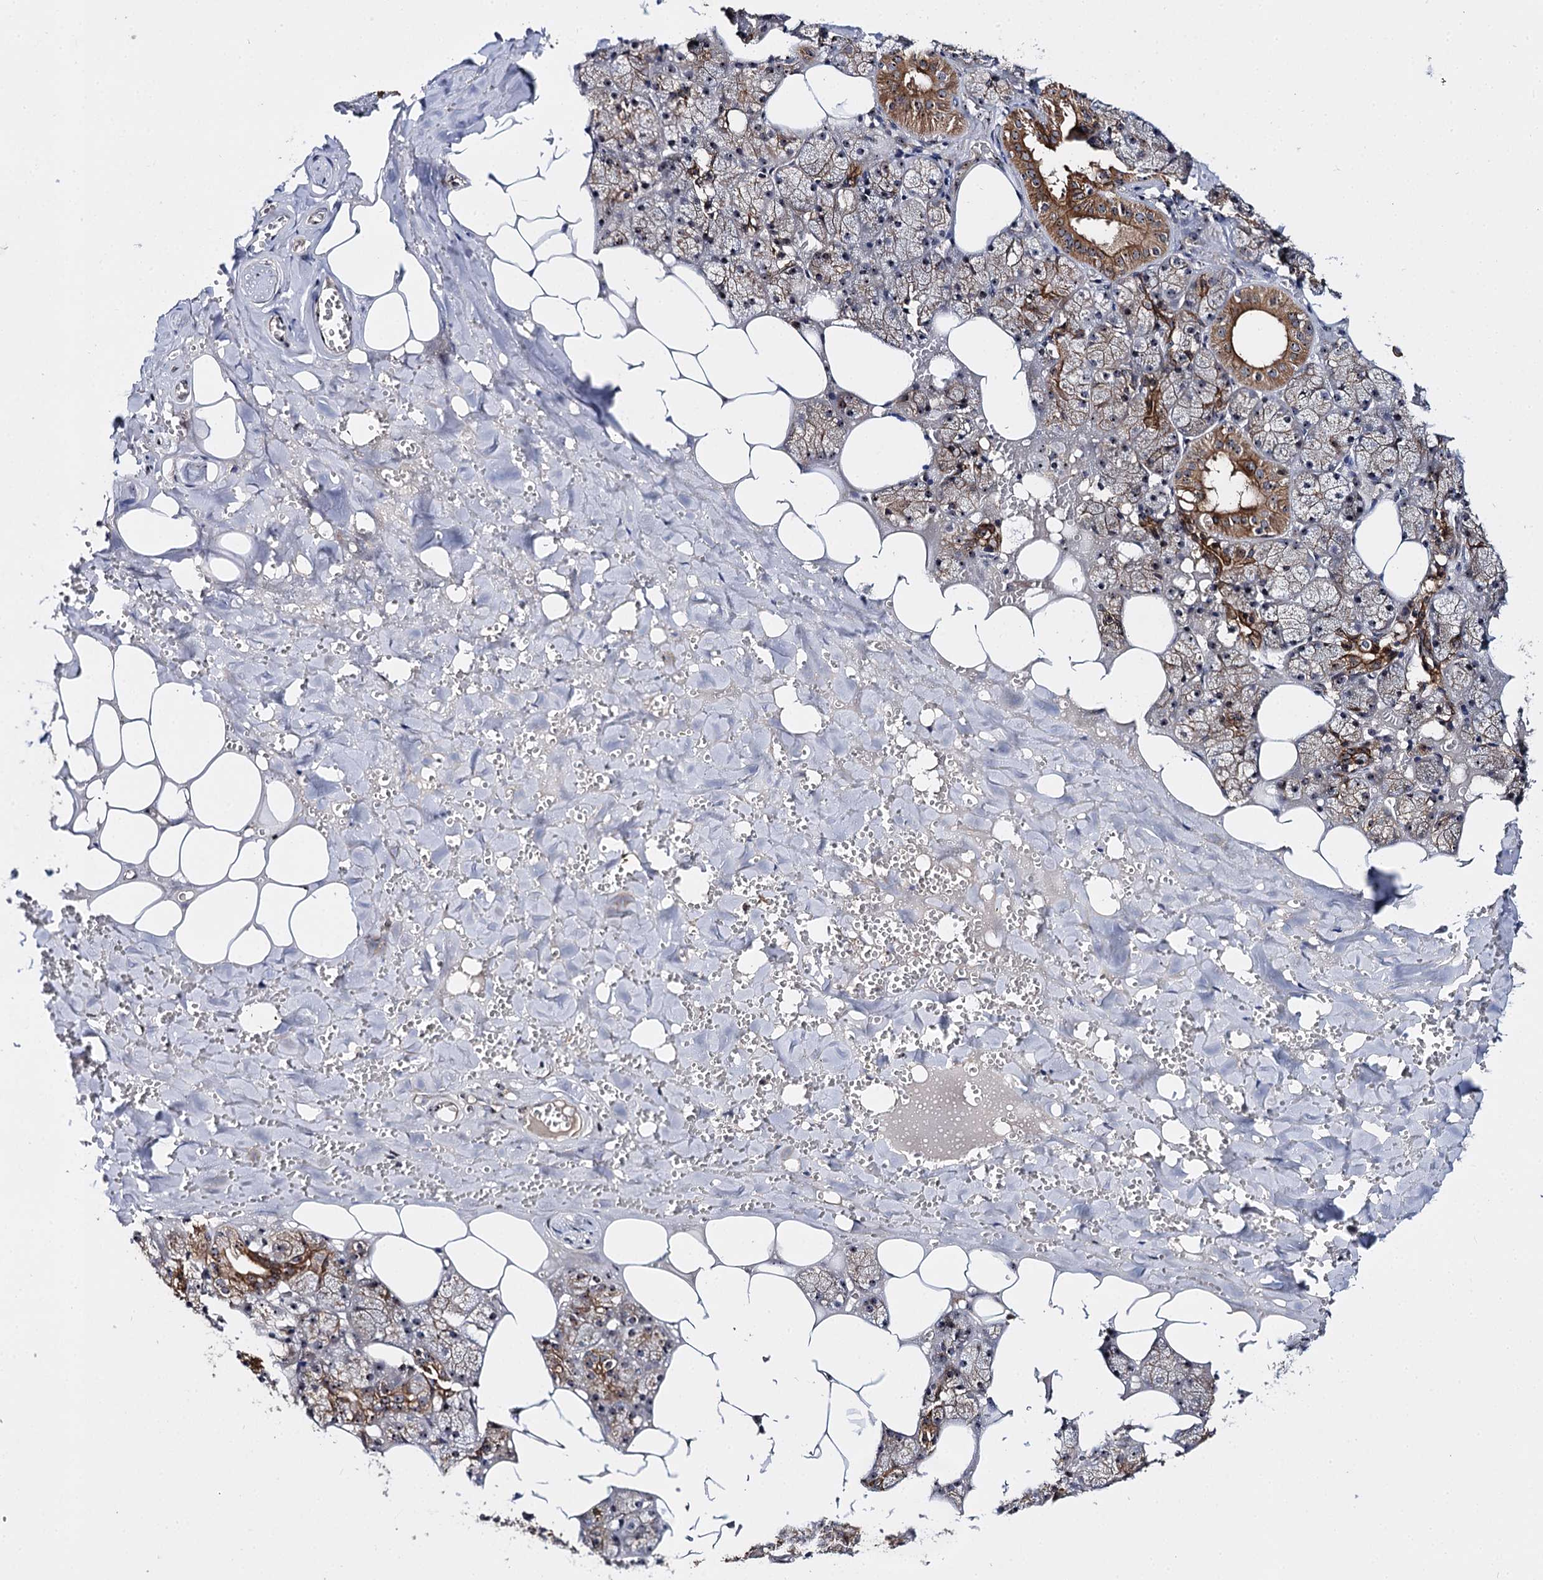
{"staining": {"intensity": "moderate", "quantity": ">75%", "location": "cytoplasmic/membranous,nuclear"}, "tissue": "salivary gland", "cell_type": "Glandular cells", "image_type": "normal", "snomed": [{"axis": "morphology", "description": "Normal tissue, NOS"}, {"axis": "topography", "description": "Salivary gland"}], "caption": "An IHC image of normal tissue is shown. Protein staining in brown highlights moderate cytoplasmic/membranous,nuclear positivity in salivary gland within glandular cells.", "gene": "SUPT20H", "patient": {"sex": "male", "age": 62}}